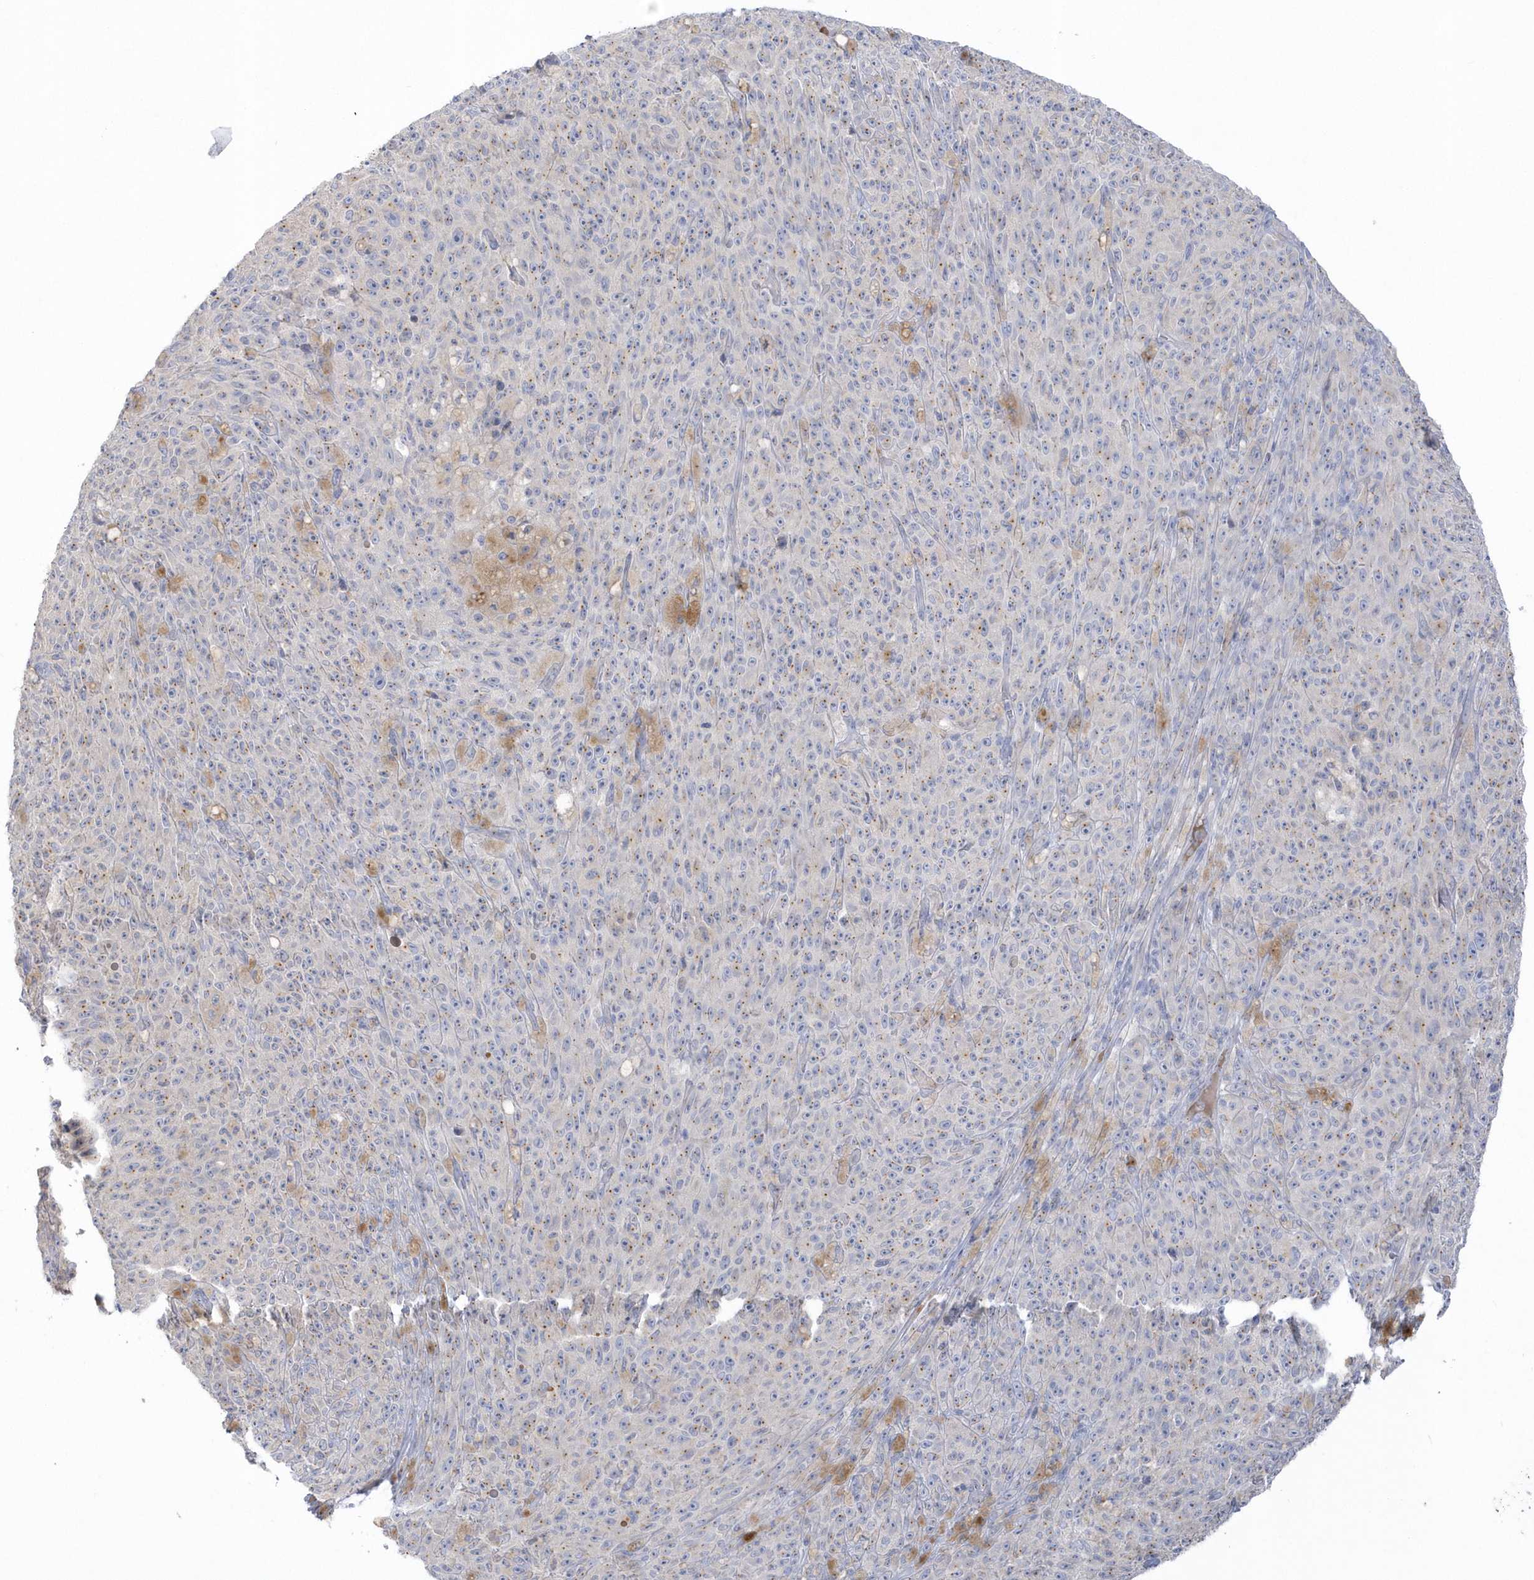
{"staining": {"intensity": "weak", "quantity": ">75%", "location": "cytoplasmic/membranous"}, "tissue": "melanoma", "cell_type": "Tumor cells", "image_type": "cancer", "snomed": [{"axis": "morphology", "description": "Malignant melanoma, NOS"}, {"axis": "topography", "description": "Skin"}], "caption": "Melanoma stained with DAB (3,3'-diaminobenzidine) immunohistochemistry displays low levels of weak cytoplasmic/membranous expression in approximately >75% of tumor cells. (IHC, brightfield microscopy, high magnification).", "gene": "SEMA3D", "patient": {"sex": "female", "age": 82}}